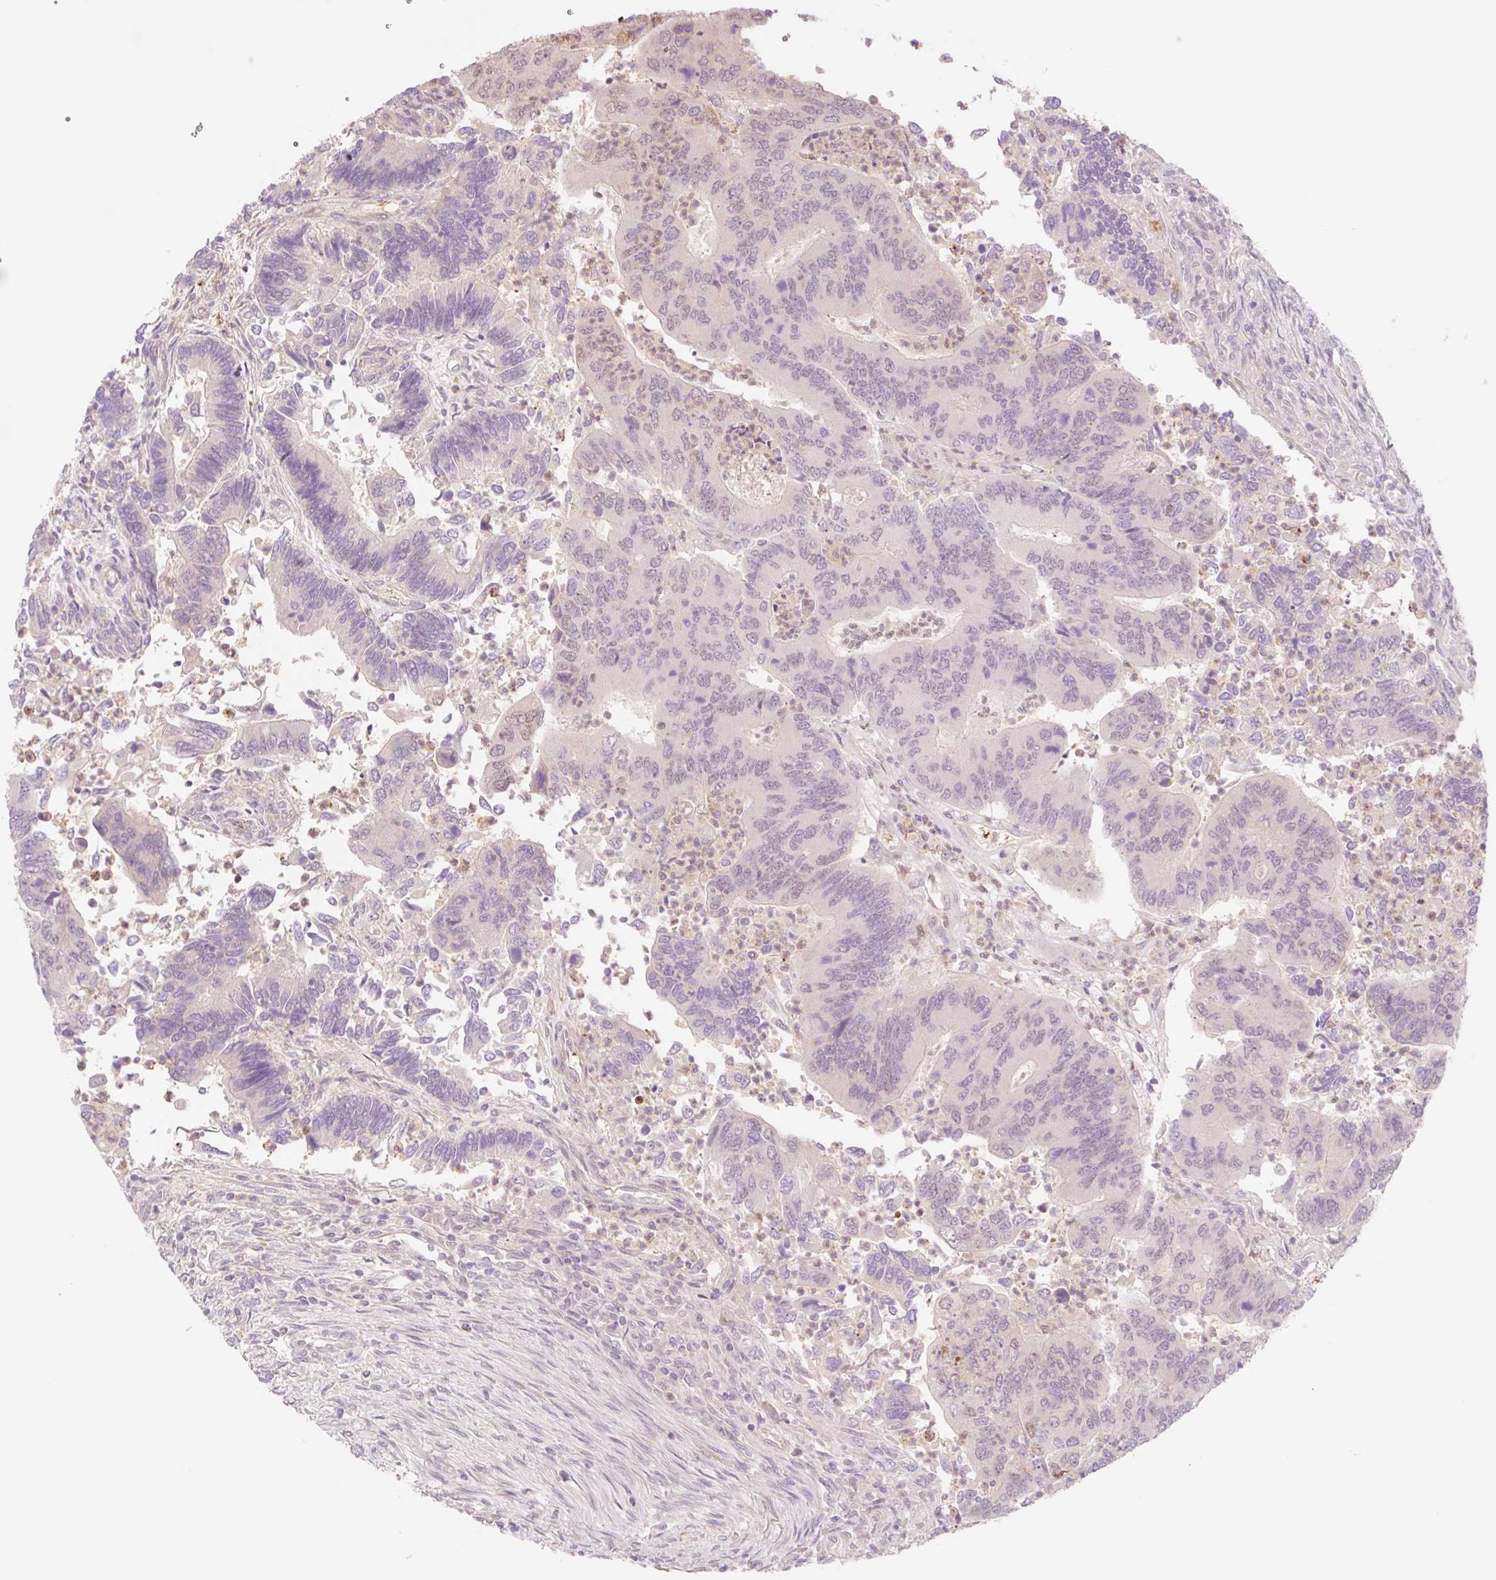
{"staining": {"intensity": "weak", "quantity": "<25%", "location": "nuclear"}, "tissue": "colorectal cancer", "cell_type": "Tumor cells", "image_type": "cancer", "snomed": [{"axis": "morphology", "description": "Adenocarcinoma, NOS"}, {"axis": "topography", "description": "Colon"}], "caption": "The photomicrograph demonstrates no significant expression in tumor cells of colorectal adenocarcinoma.", "gene": "HEBP1", "patient": {"sex": "female", "age": 67}}